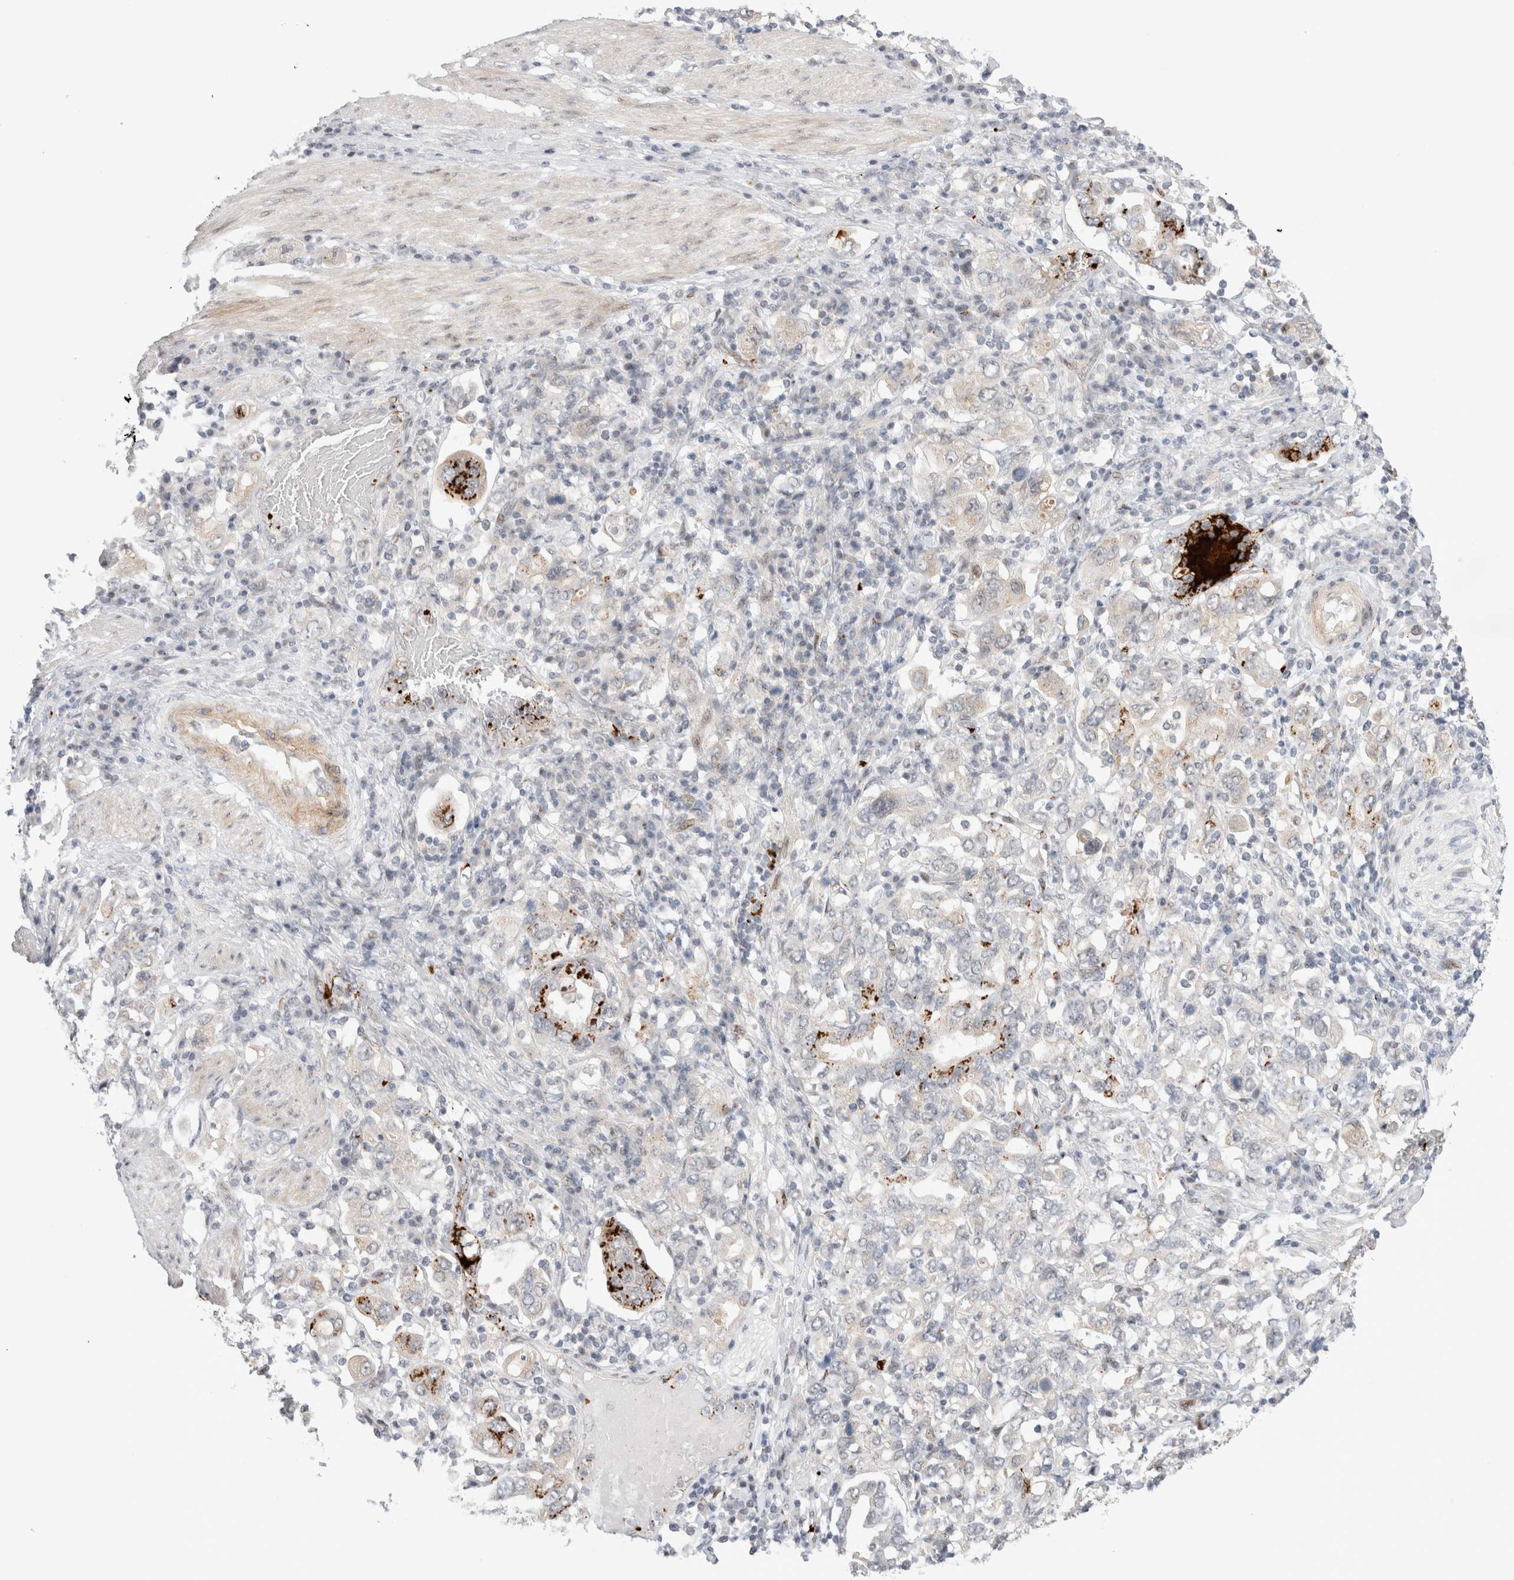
{"staining": {"intensity": "strong", "quantity": "<25%", "location": "cytoplasmic/membranous"}, "tissue": "stomach cancer", "cell_type": "Tumor cells", "image_type": "cancer", "snomed": [{"axis": "morphology", "description": "Adenocarcinoma, NOS"}, {"axis": "topography", "description": "Stomach, upper"}], "caption": "Stomach adenocarcinoma was stained to show a protein in brown. There is medium levels of strong cytoplasmic/membranous expression in about <25% of tumor cells.", "gene": "VPS28", "patient": {"sex": "male", "age": 62}}